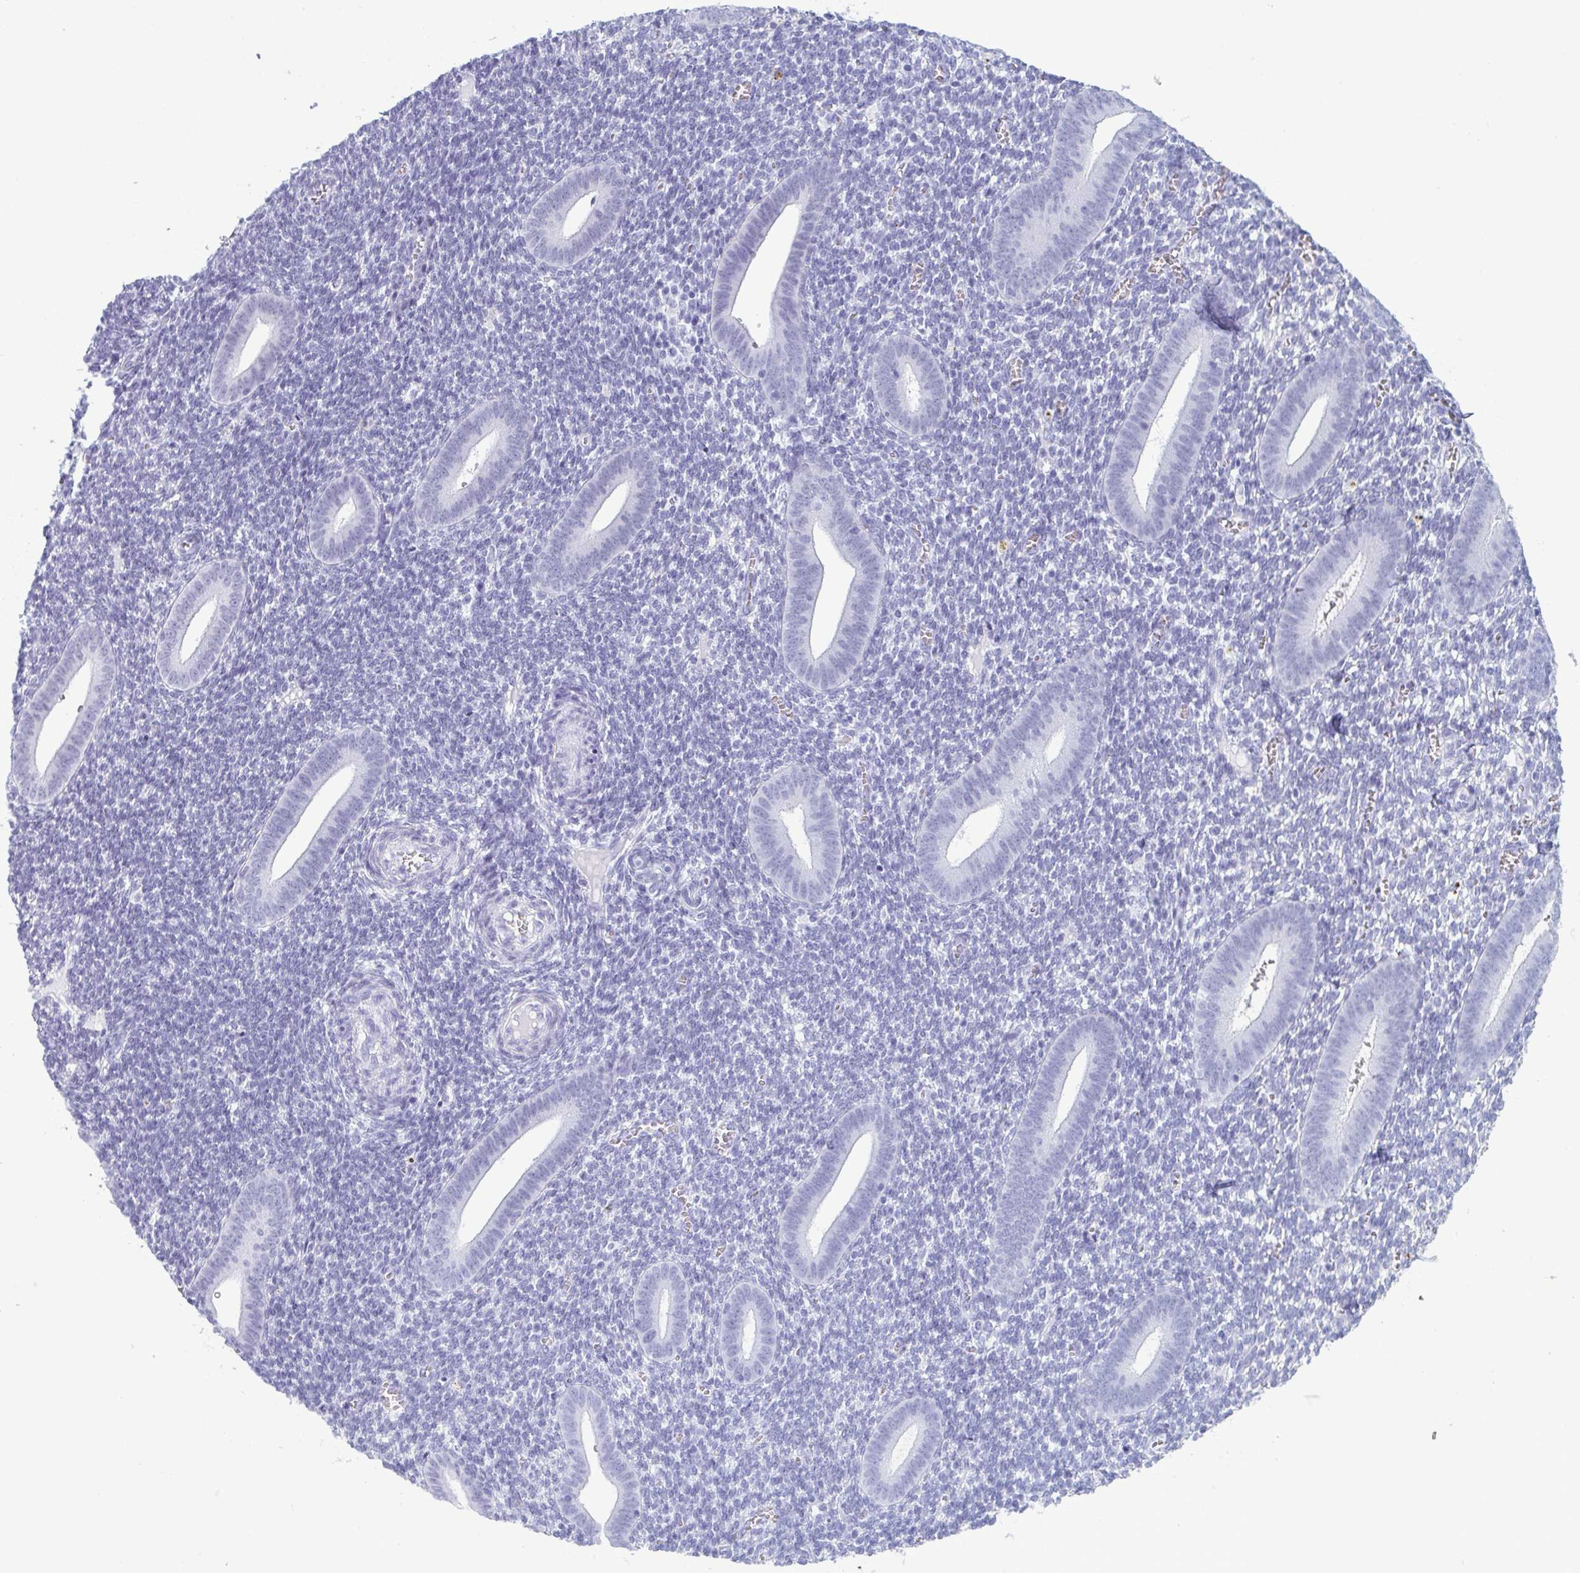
{"staining": {"intensity": "negative", "quantity": "none", "location": "none"}, "tissue": "endometrium", "cell_type": "Cells in endometrial stroma", "image_type": "normal", "snomed": [{"axis": "morphology", "description": "Normal tissue, NOS"}, {"axis": "topography", "description": "Endometrium"}], "caption": "Cells in endometrial stroma are negative for protein expression in unremarkable human endometrium. (Stains: DAB (3,3'-diaminobenzidine) IHC with hematoxylin counter stain, Microscopy: brightfield microscopy at high magnification).", "gene": "CDA", "patient": {"sex": "female", "age": 25}}